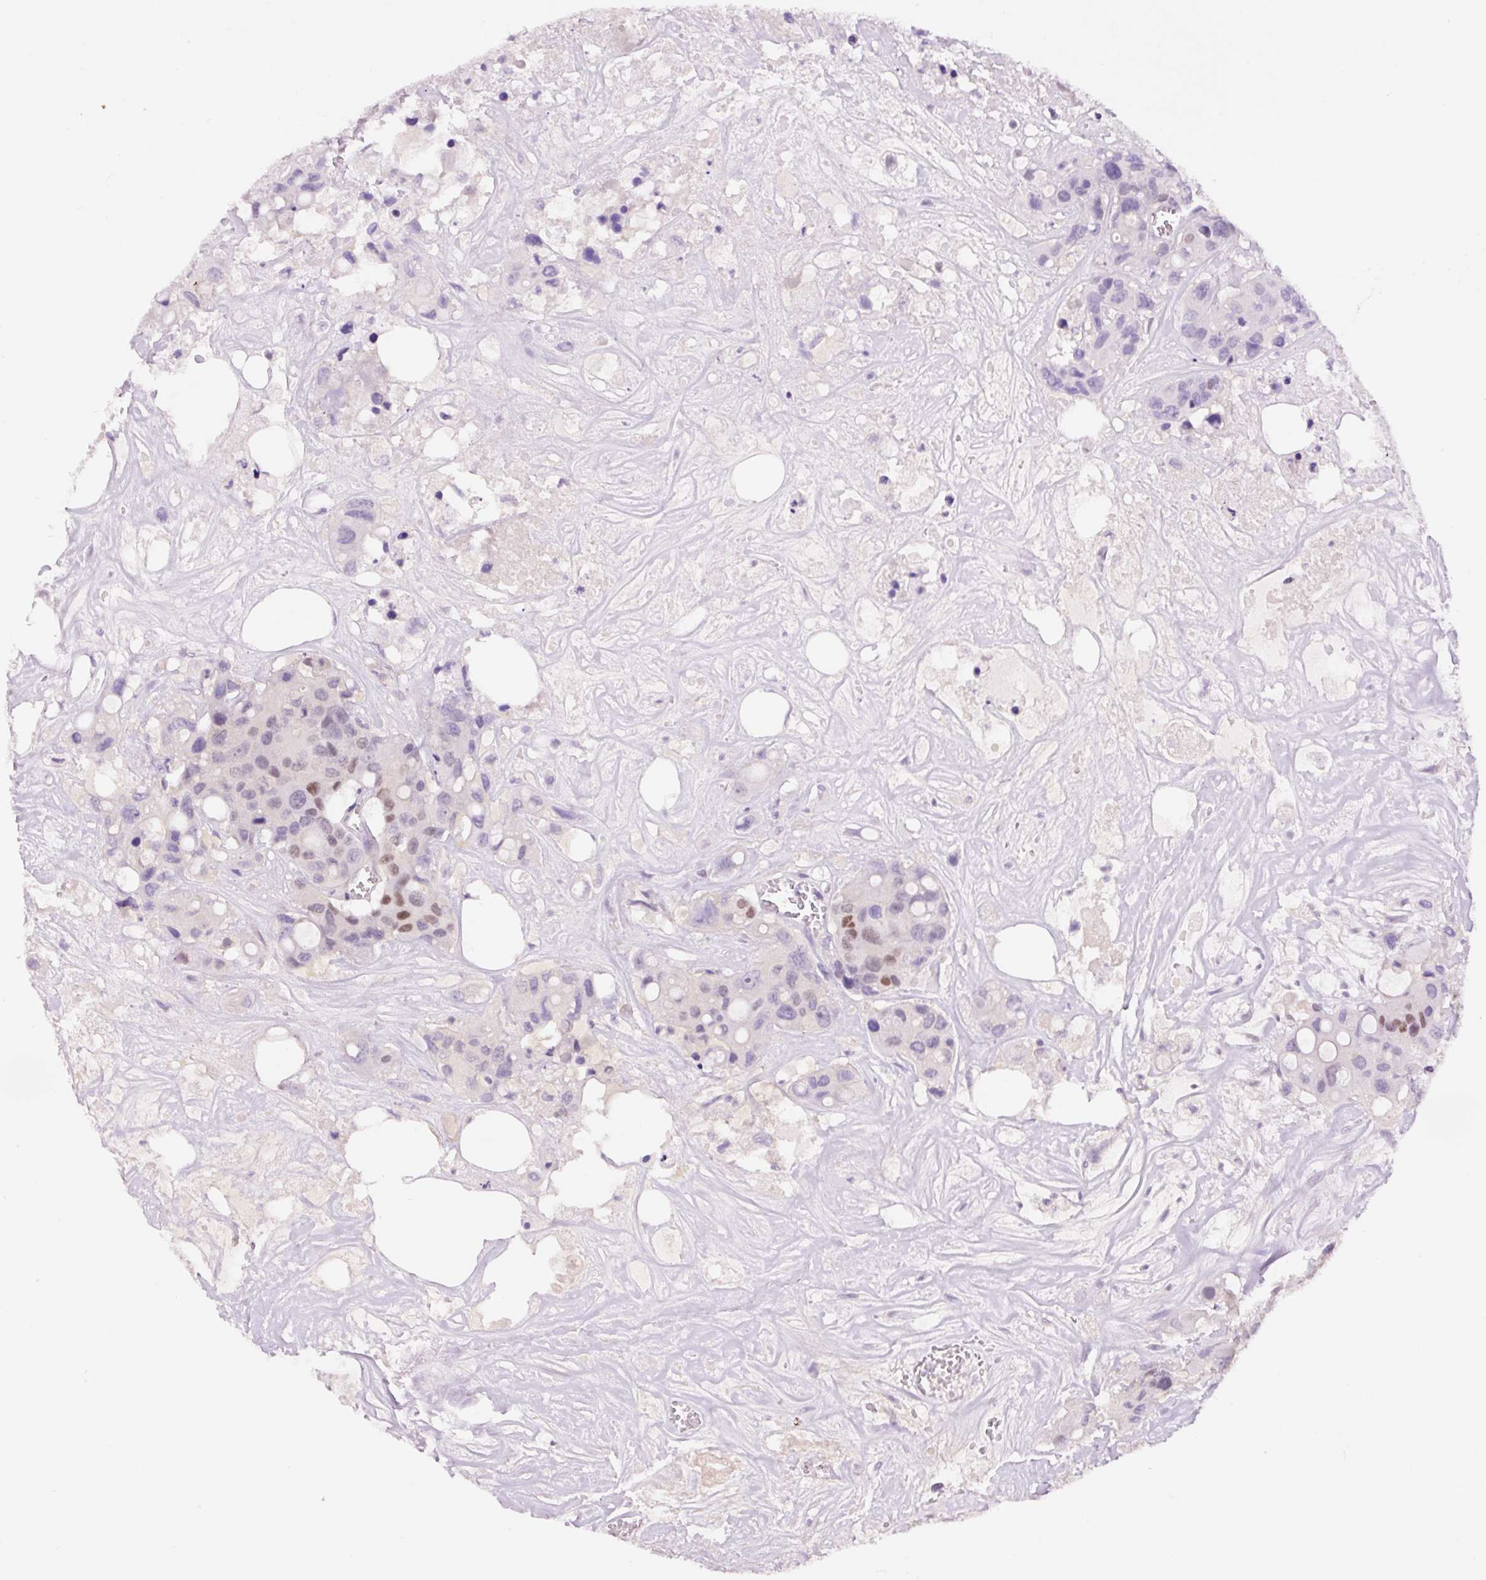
{"staining": {"intensity": "moderate", "quantity": "<25%", "location": "nuclear"}, "tissue": "colorectal cancer", "cell_type": "Tumor cells", "image_type": "cancer", "snomed": [{"axis": "morphology", "description": "Adenocarcinoma, NOS"}, {"axis": "topography", "description": "Colon"}], "caption": "An immunohistochemistry micrograph of tumor tissue is shown. Protein staining in brown labels moderate nuclear positivity in colorectal cancer within tumor cells.", "gene": "DPPA4", "patient": {"sex": "male", "age": 77}}